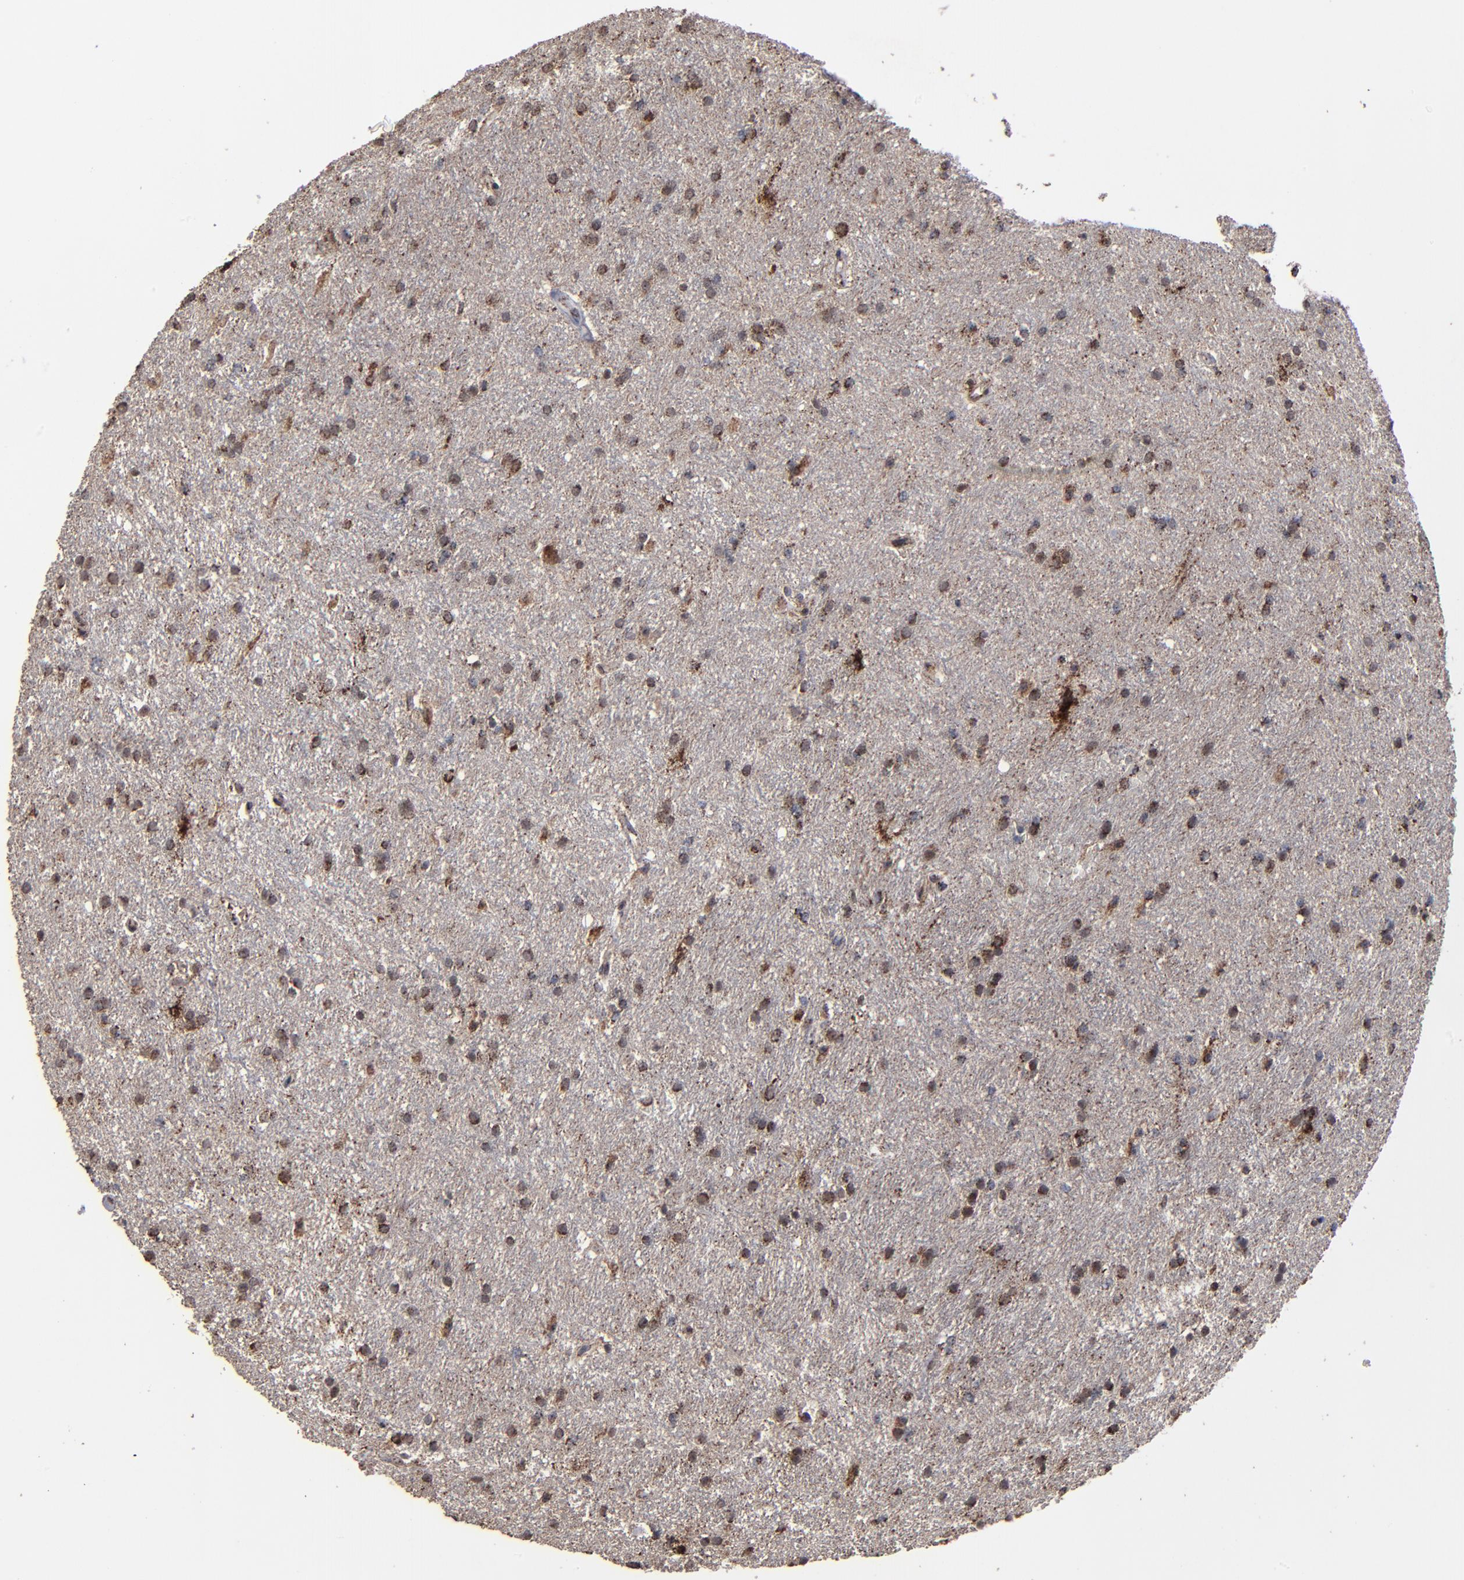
{"staining": {"intensity": "moderate", "quantity": "25%-75%", "location": "cytoplasmic/membranous"}, "tissue": "glioma", "cell_type": "Tumor cells", "image_type": "cancer", "snomed": [{"axis": "morphology", "description": "Glioma, malignant, High grade"}, {"axis": "topography", "description": "Brain"}], "caption": "Immunohistochemical staining of high-grade glioma (malignant) reveals medium levels of moderate cytoplasmic/membranous protein expression in about 25%-75% of tumor cells.", "gene": "BNIP3", "patient": {"sex": "female", "age": 50}}